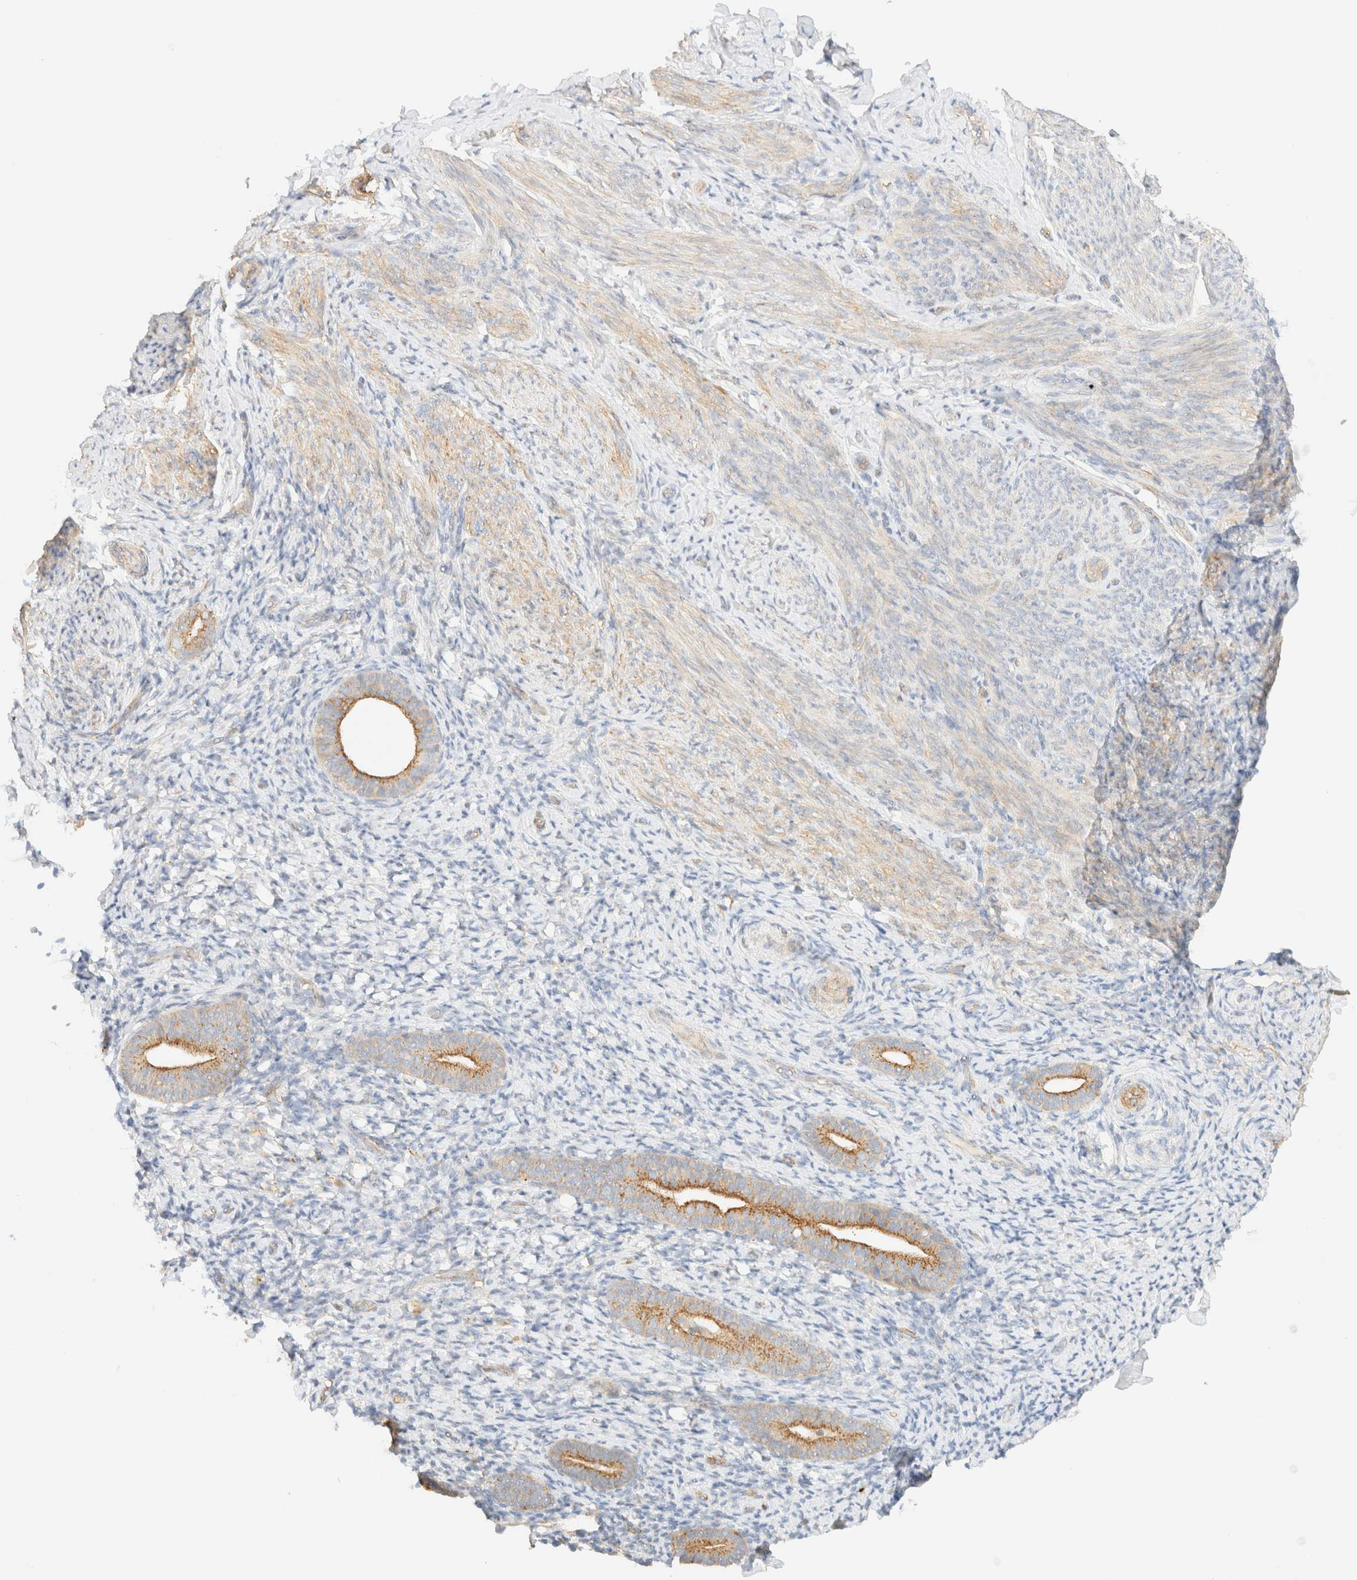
{"staining": {"intensity": "negative", "quantity": "none", "location": "none"}, "tissue": "endometrium", "cell_type": "Cells in endometrial stroma", "image_type": "normal", "snomed": [{"axis": "morphology", "description": "Normal tissue, NOS"}, {"axis": "topography", "description": "Endometrium"}], "caption": "Endometrium stained for a protein using immunohistochemistry shows no staining cells in endometrial stroma.", "gene": "MYO10", "patient": {"sex": "female", "age": 51}}